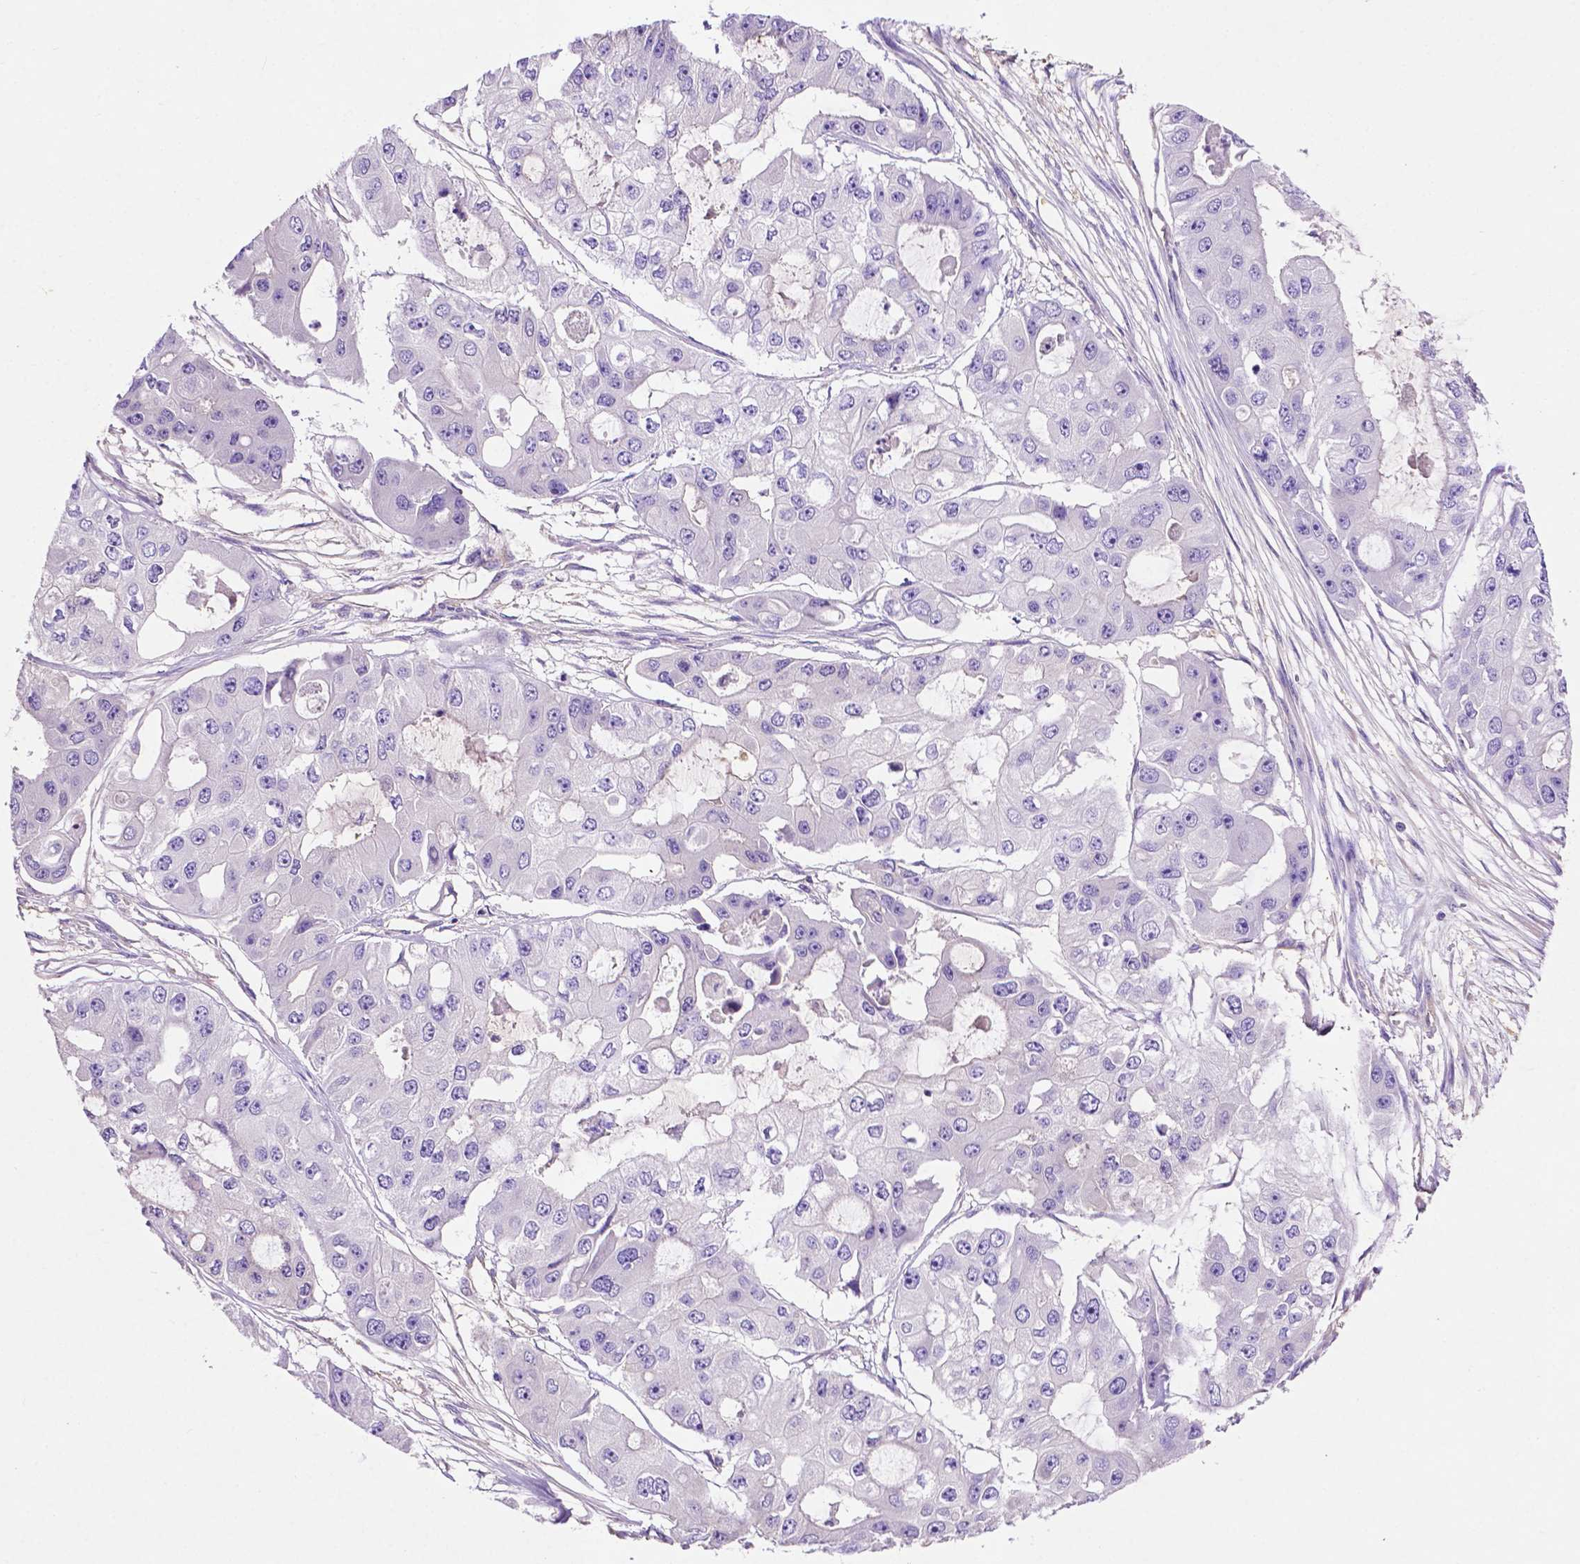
{"staining": {"intensity": "negative", "quantity": "none", "location": "none"}, "tissue": "ovarian cancer", "cell_type": "Tumor cells", "image_type": "cancer", "snomed": [{"axis": "morphology", "description": "Cystadenocarcinoma, serous, NOS"}, {"axis": "topography", "description": "Ovary"}], "caption": "A high-resolution photomicrograph shows IHC staining of serous cystadenocarcinoma (ovarian), which shows no significant expression in tumor cells.", "gene": "GDPD5", "patient": {"sex": "female", "age": 56}}